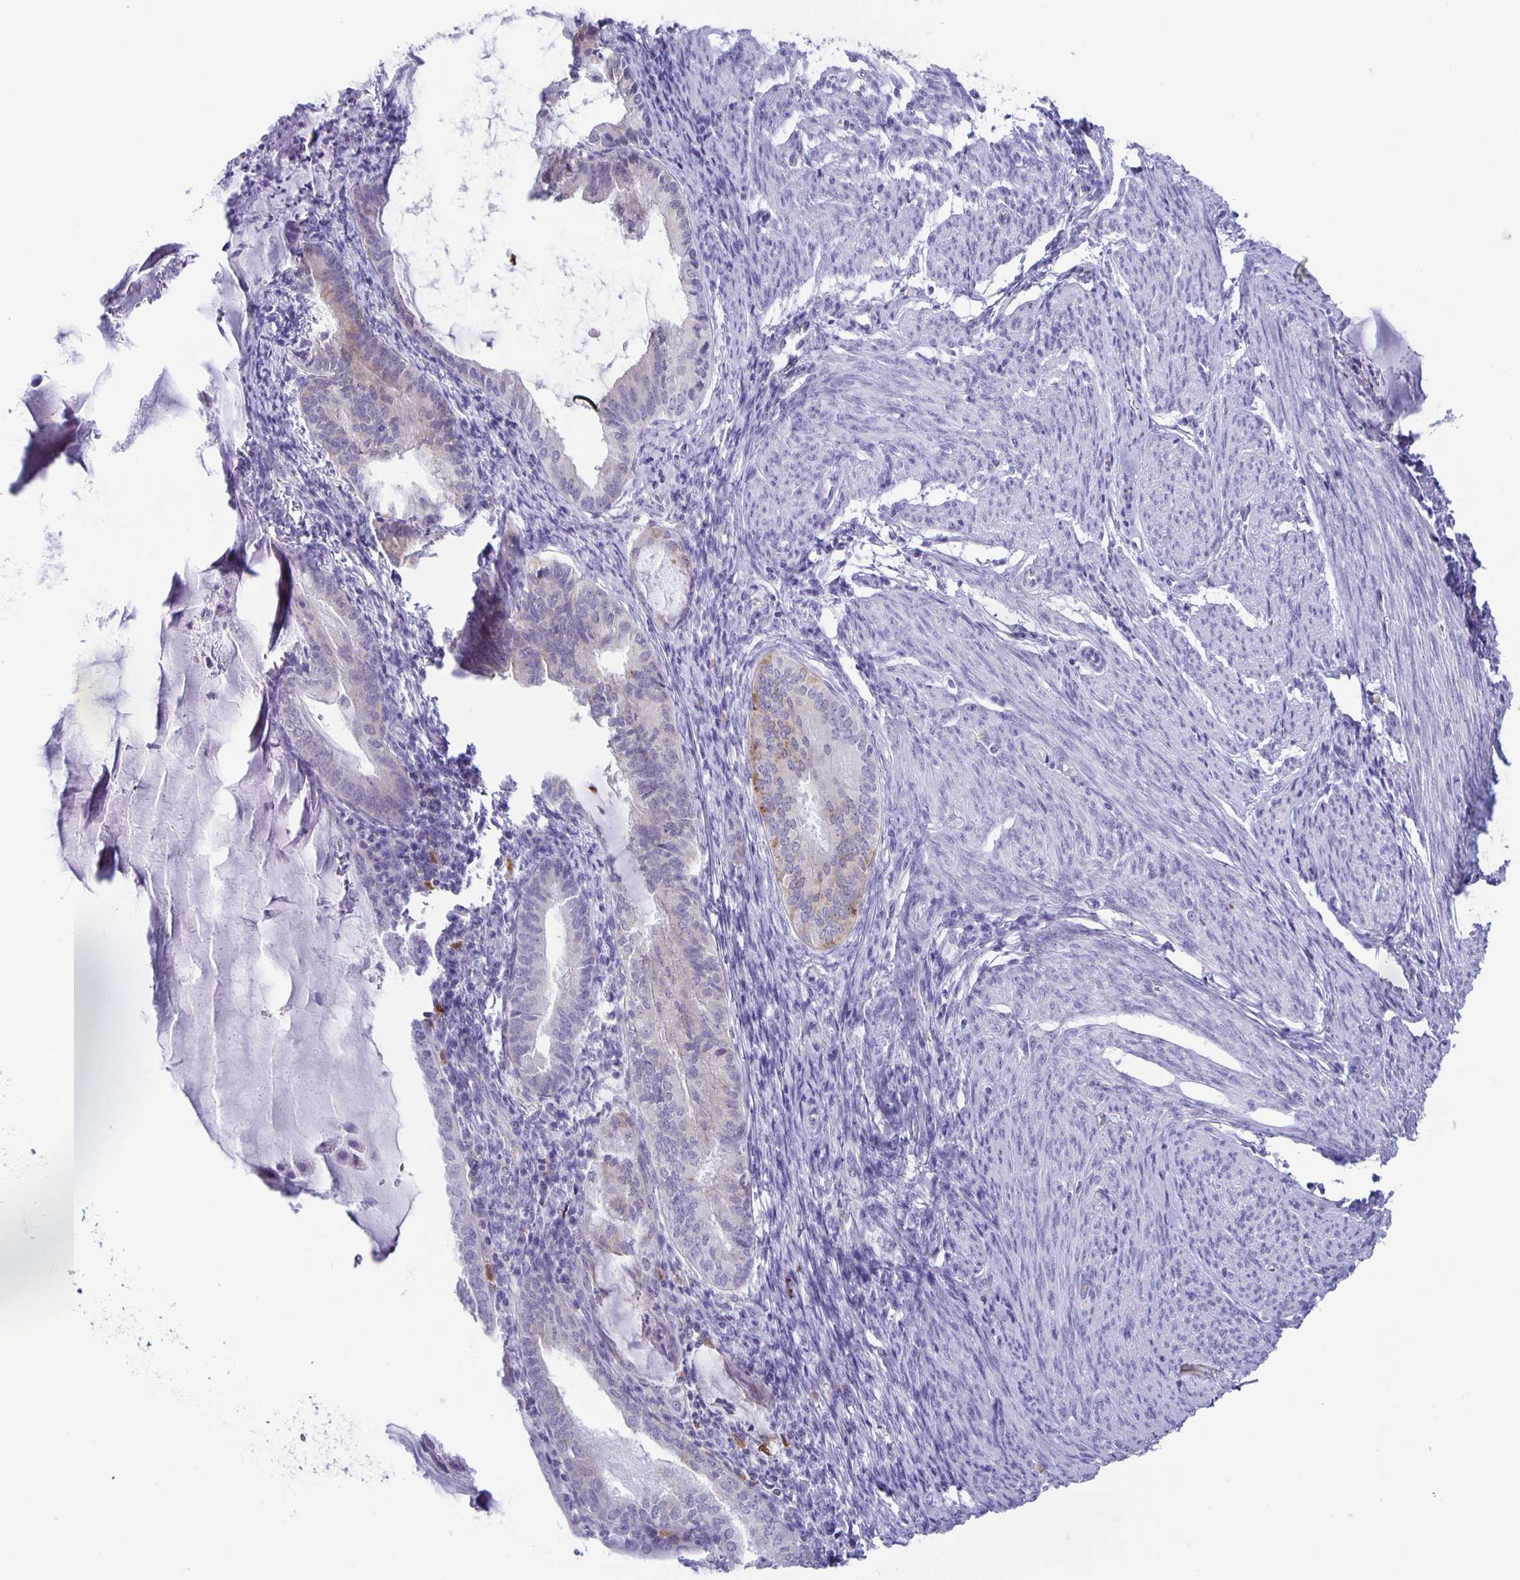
{"staining": {"intensity": "weak", "quantity": "<25%", "location": "cytoplasmic/membranous"}, "tissue": "endometrial cancer", "cell_type": "Tumor cells", "image_type": "cancer", "snomed": [{"axis": "morphology", "description": "Carcinoma, NOS"}, {"axis": "topography", "description": "Endometrium"}], "caption": "Immunohistochemistry image of neoplastic tissue: human endometrial carcinoma stained with DAB exhibits no significant protein positivity in tumor cells. (DAB IHC visualized using brightfield microscopy, high magnification).", "gene": "LIPA", "patient": {"sex": "female", "age": 62}}